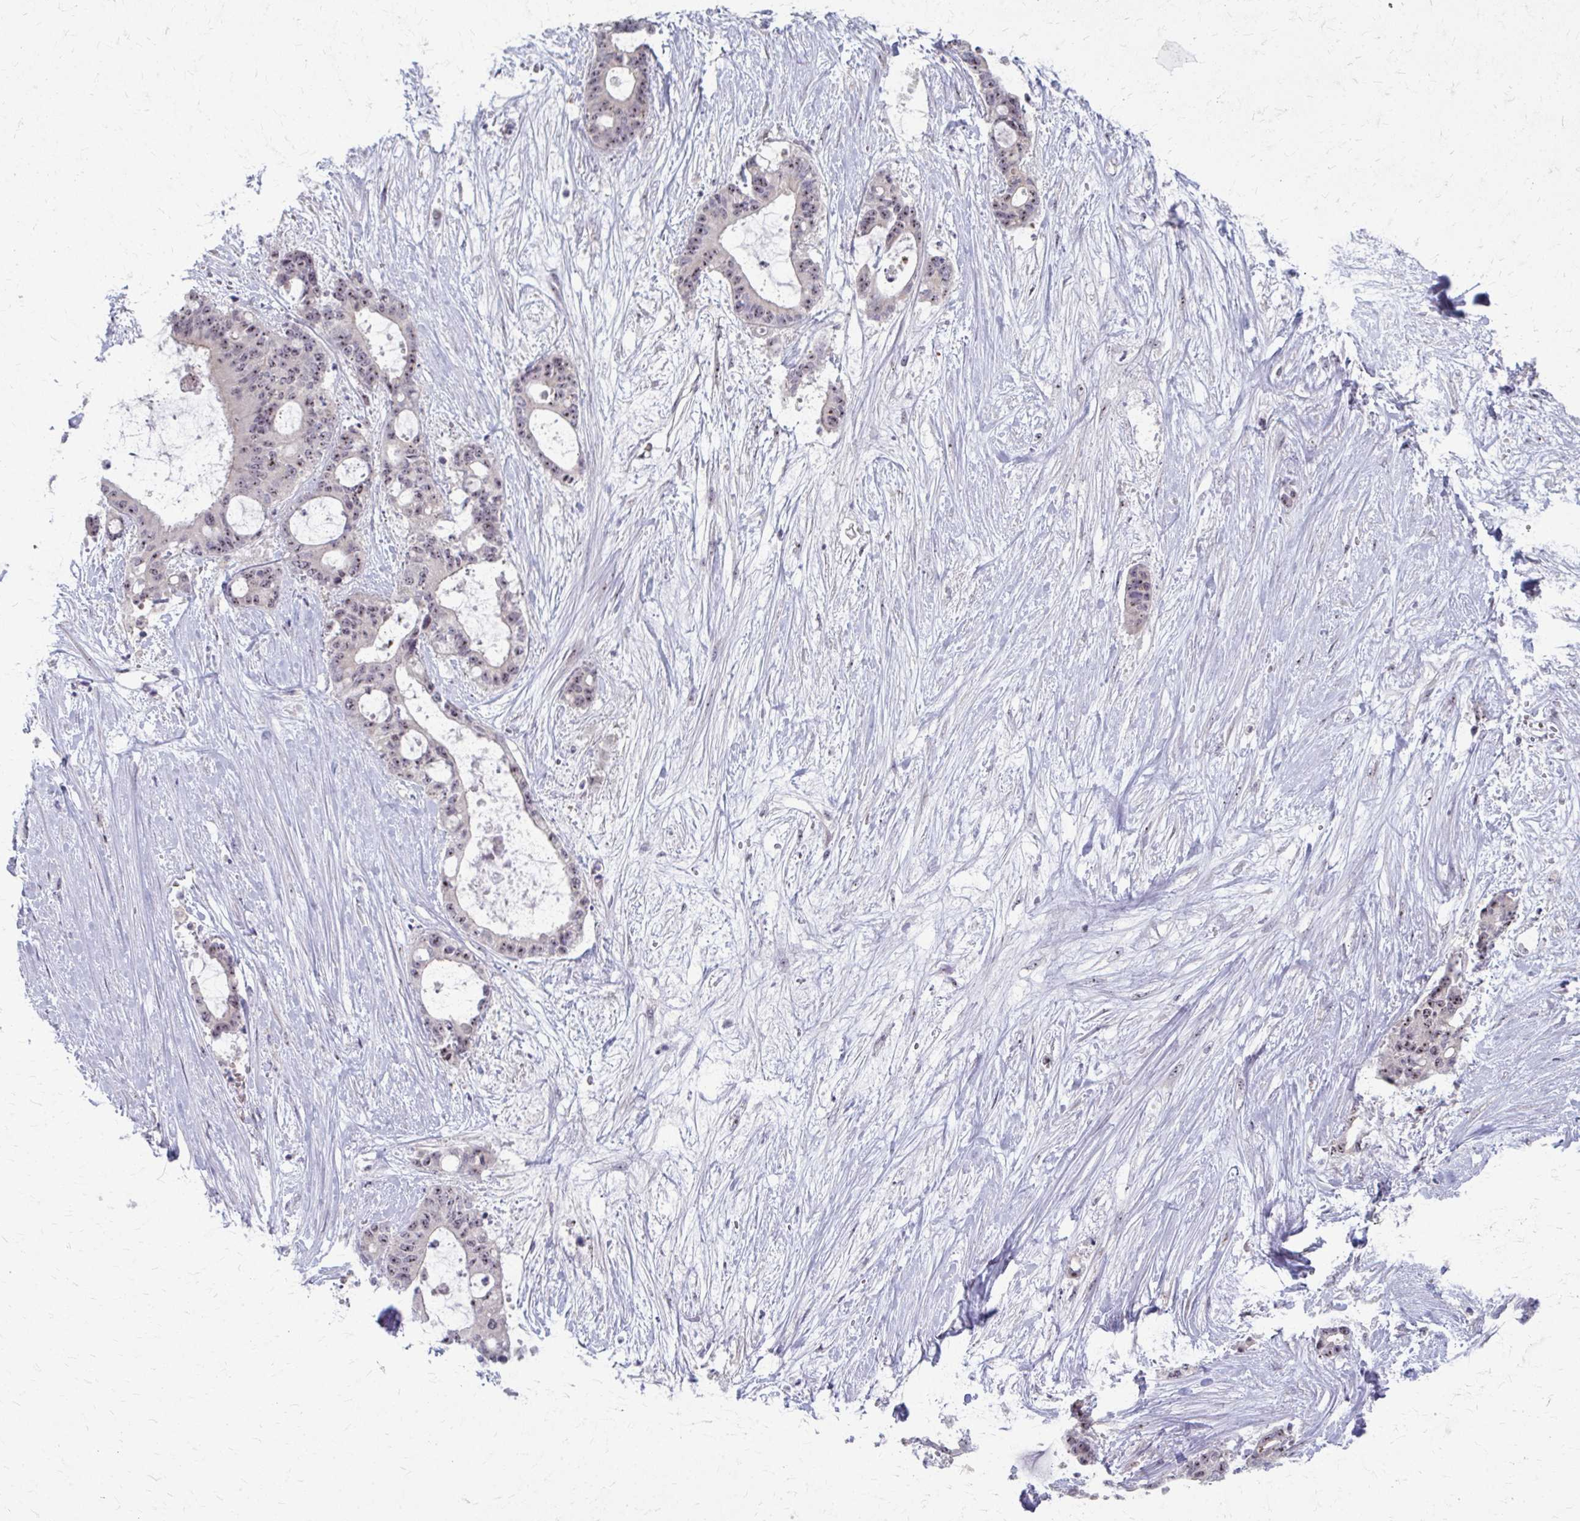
{"staining": {"intensity": "weak", "quantity": "25%-75%", "location": "nuclear"}, "tissue": "liver cancer", "cell_type": "Tumor cells", "image_type": "cancer", "snomed": [{"axis": "morphology", "description": "Normal tissue, NOS"}, {"axis": "morphology", "description": "Cholangiocarcinoma"}, {"axis": "topography", "description": "Liver"}, {"axis": "topography", "description": "Peripheral nerve tissue"}], "caption": "Brown immunohistochemical staining in human liver cholangiocarcinoma demonstrates weak nuclear positivity in approximately 25%-75% of tumor cells.", "gene": "NUDT16", "patient": {"sex": "female", "age": 73}}